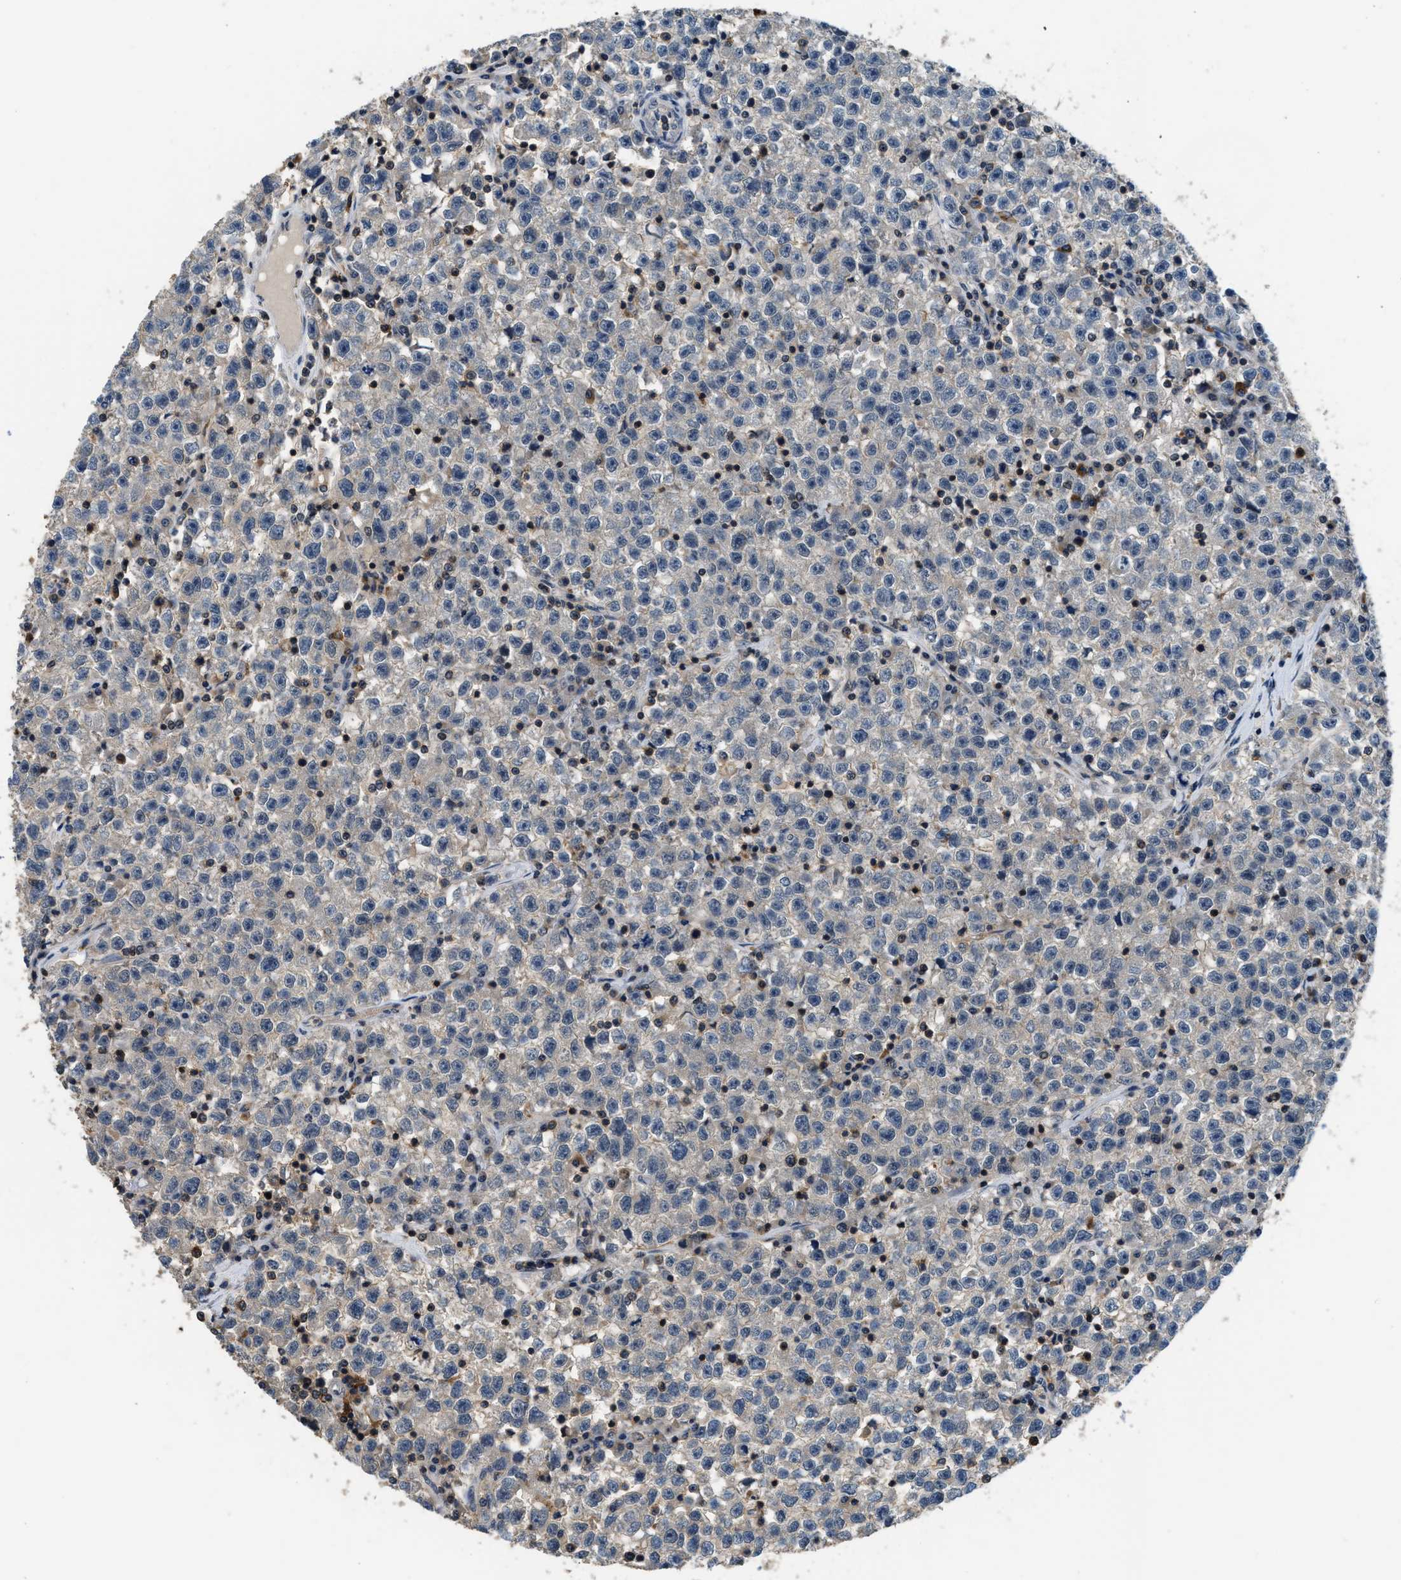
{"staining": {"intensity": "weak", "quantity": "25%-75%", "location": "cytoplasmic/membranous"}, "tissue": "testis cancer", "cell_type": "Tumor cells", "image_type": "cancer", "snomed": [{"axis": "morphology", "description": "Seminoma, NOS"}, {"axis": "topography", "description": "Testis"}], "caption": "Immunohistochemical staining of human testis cancer (seminoma) shows low levels of weak cytoplasmic/membranous expression in approximately 25%-75% of tumor cells.", "gene": "MTMR1", "patient": {"sex": "male", "age": 22}}